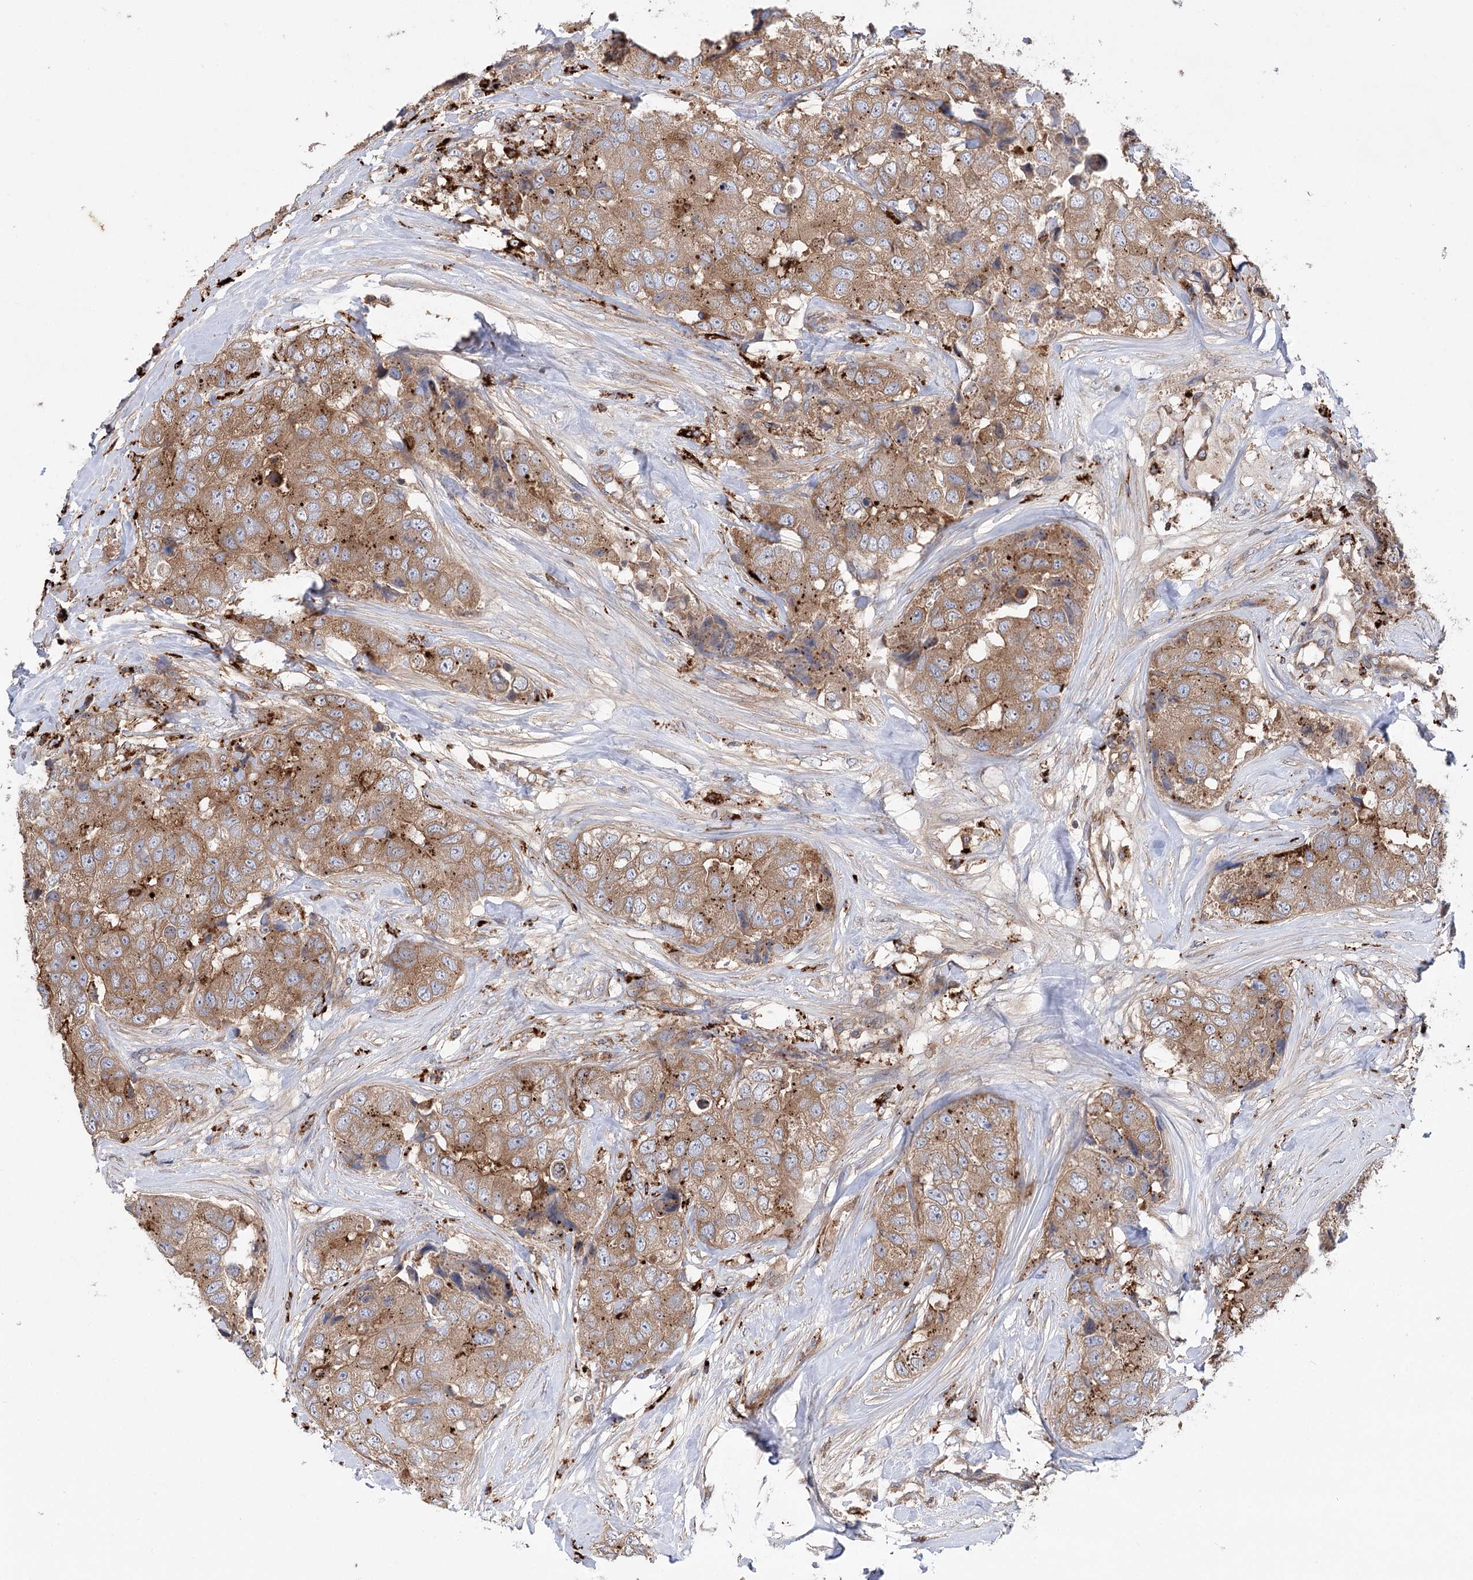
{"staining": {"intensity": "moderate", "quantity": ">75%", "location": "cytoplasmic/membranous"}, "tissue": "breast cancer", "cell_type": "Tumor cells", "image_type": "cancer", "snomed": [{"axis": "morphology", "description": "Duct carcinoma"}, {"axis": "topography", "description": "Breast"}], "caption": "The immunohistochemical stain highlights moderate cytoplasmic/membranous positivity in tumor cells of breast intraductal carcinoma tissue. The protein of interest is shown in brown color, while the nuclei are stained blue.", "gene": "VPS37B", "patient": {"sex": "female", "age": 62}}